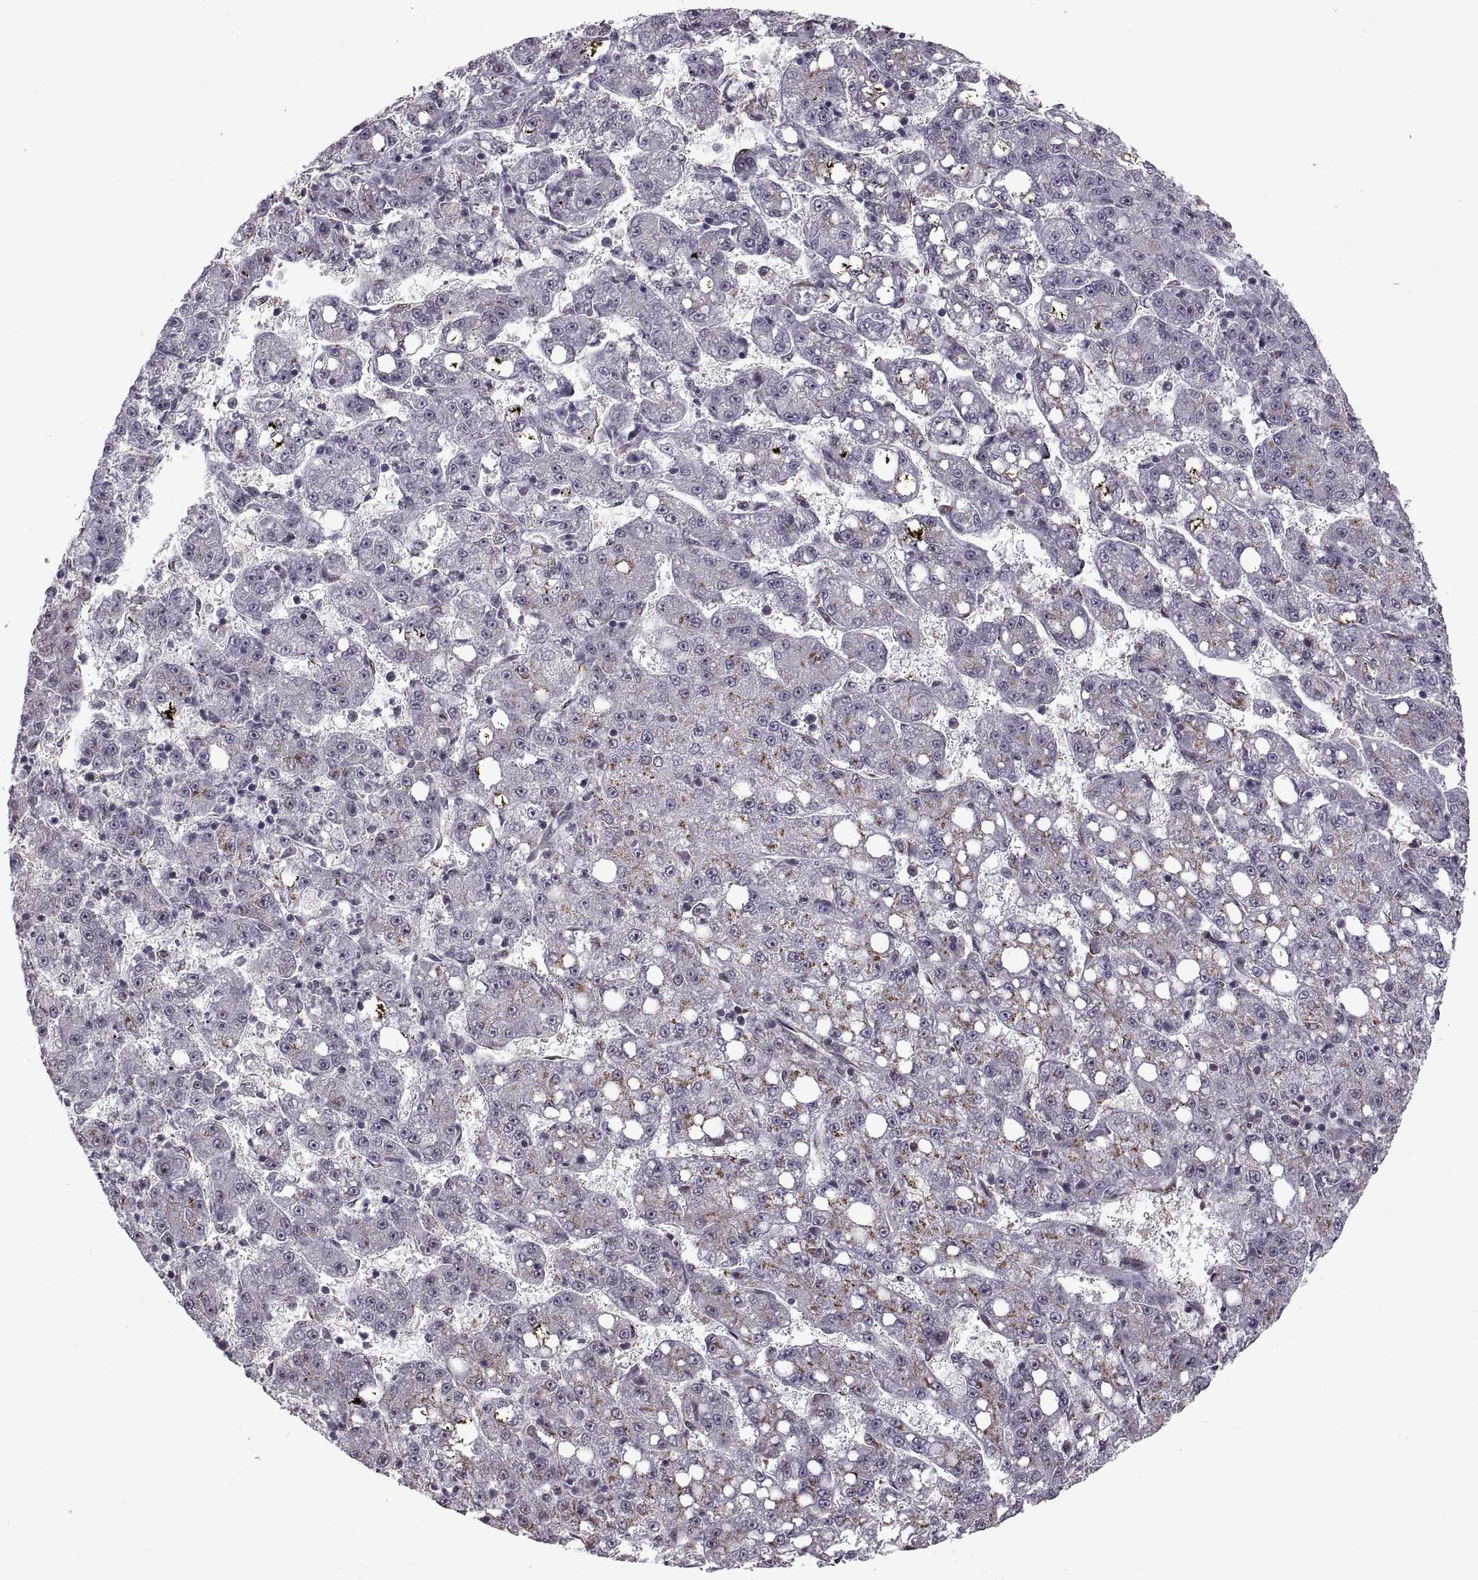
{"staining": {"intensity": "moderate", "quantity": "<25%", "location": "cytoplasmic/membranous"}, "tissue": "liver cancer", "cell_type": "Tumor cells", "image_type": "cancer", "snomed": [{"axis": "morphology", "description": "Carcinoma, Hepatocellular, NOS"}, {"axis": "topography", "description": "Liver"}], "caption": "Human liver cancer (hepatocellular carcinoma) stained with a brown dye demonstrates moderate cytoplasmic/membranous positive positivity in about <25% of tumor cells.", "gene": "ARRB1", "patient": {"sex": "female", "age": 65}}